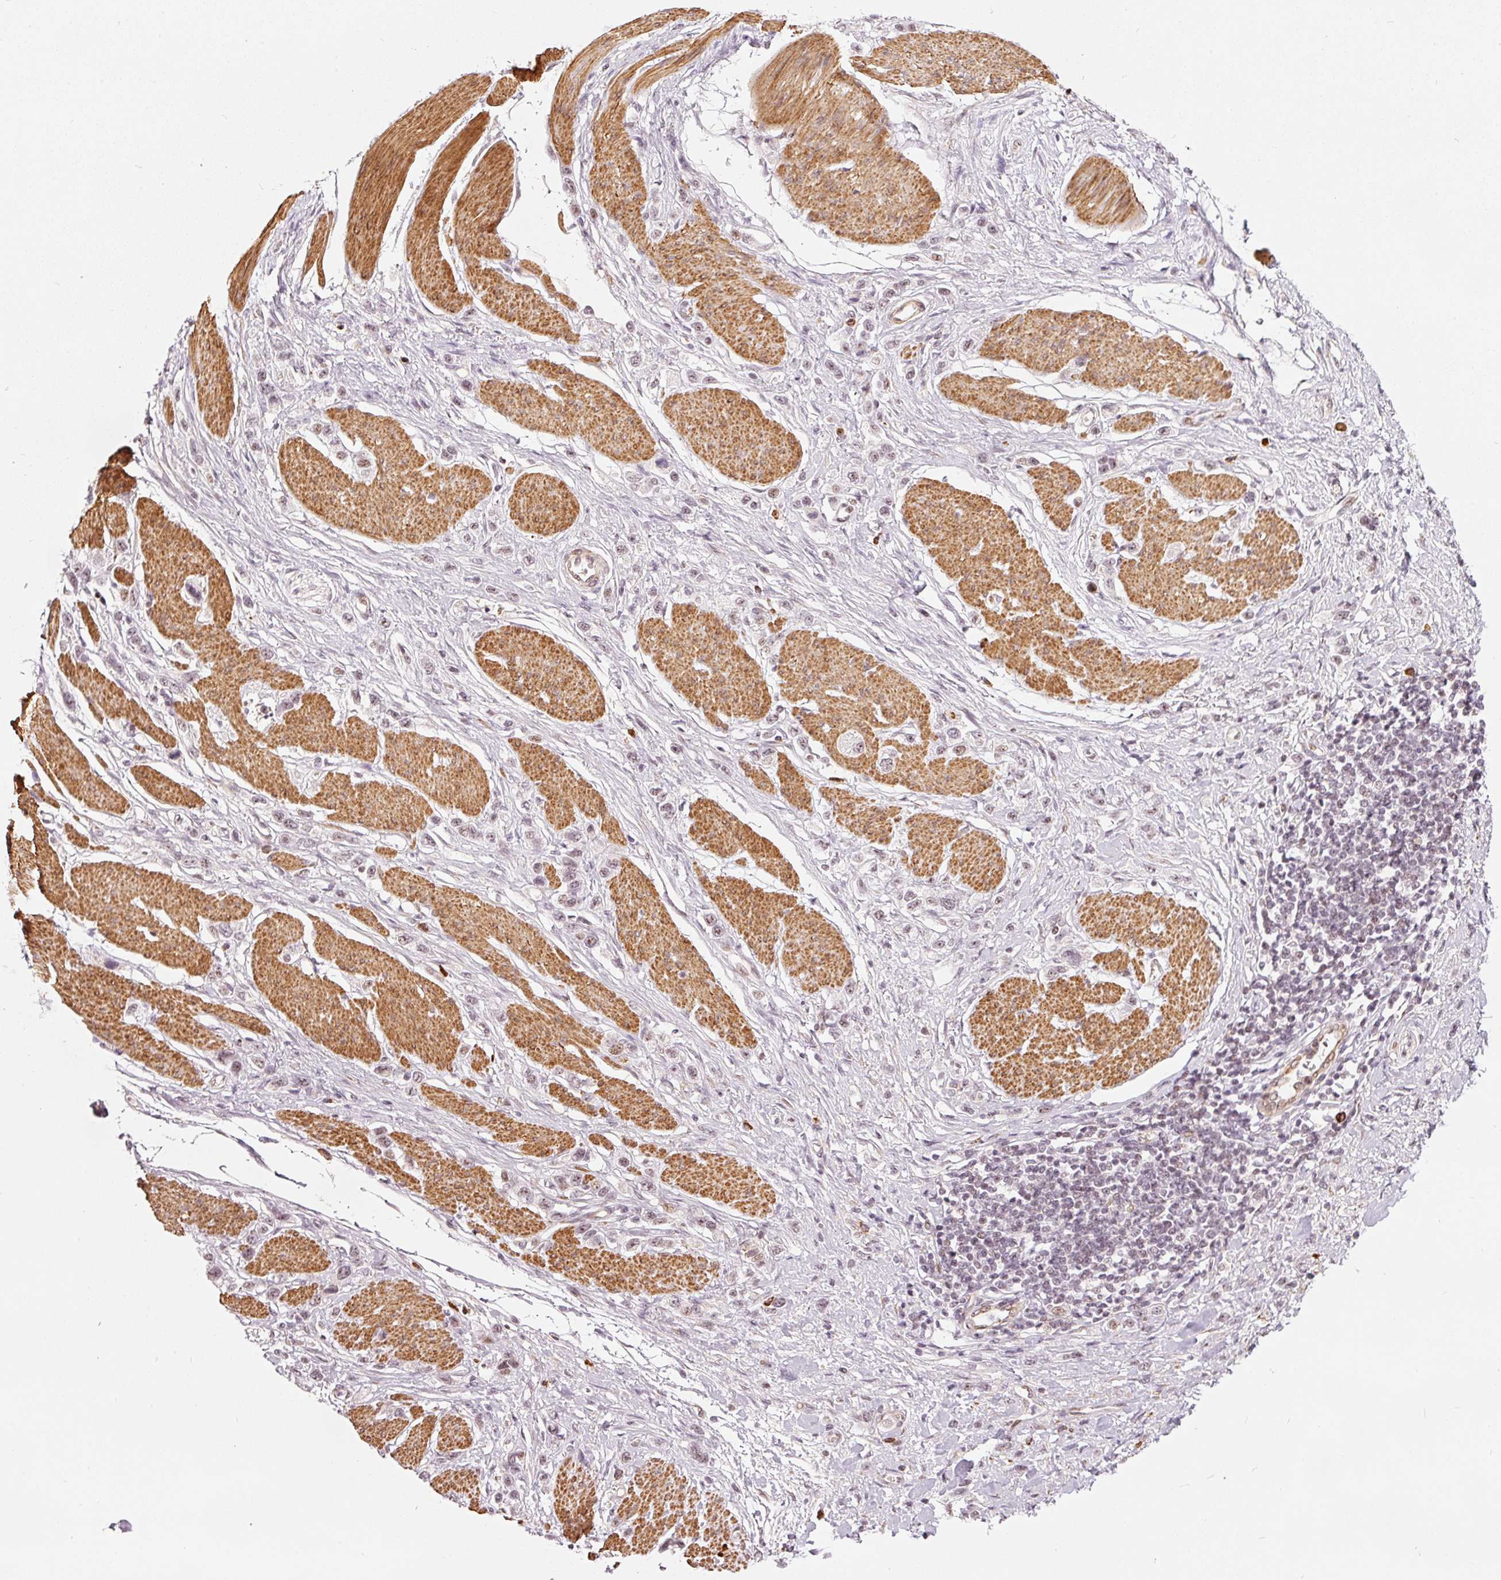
{"staining": {"intensity": "weak", "quantity": "<25%", "location": "nuclear"}, "tissue": "stomach cancer", "cell_type": "Tumor cells", "image_type": "cancer", "snomed": [{"axis": "morphology", "description": "Adenocarcinoma, NOS"}, {"axis": "topography", "description": "Stomach"}], "caption": "The IHC micrograph has no significant staining in tumor cells of stomach cancer (adenocarcinoma) tissue. The staining is performed using DAB brown chromogen with nuclei counter-stained in using hematoxylin.", "gene": "MXRA8", "patient": {"sex": "female", "age": 65}}